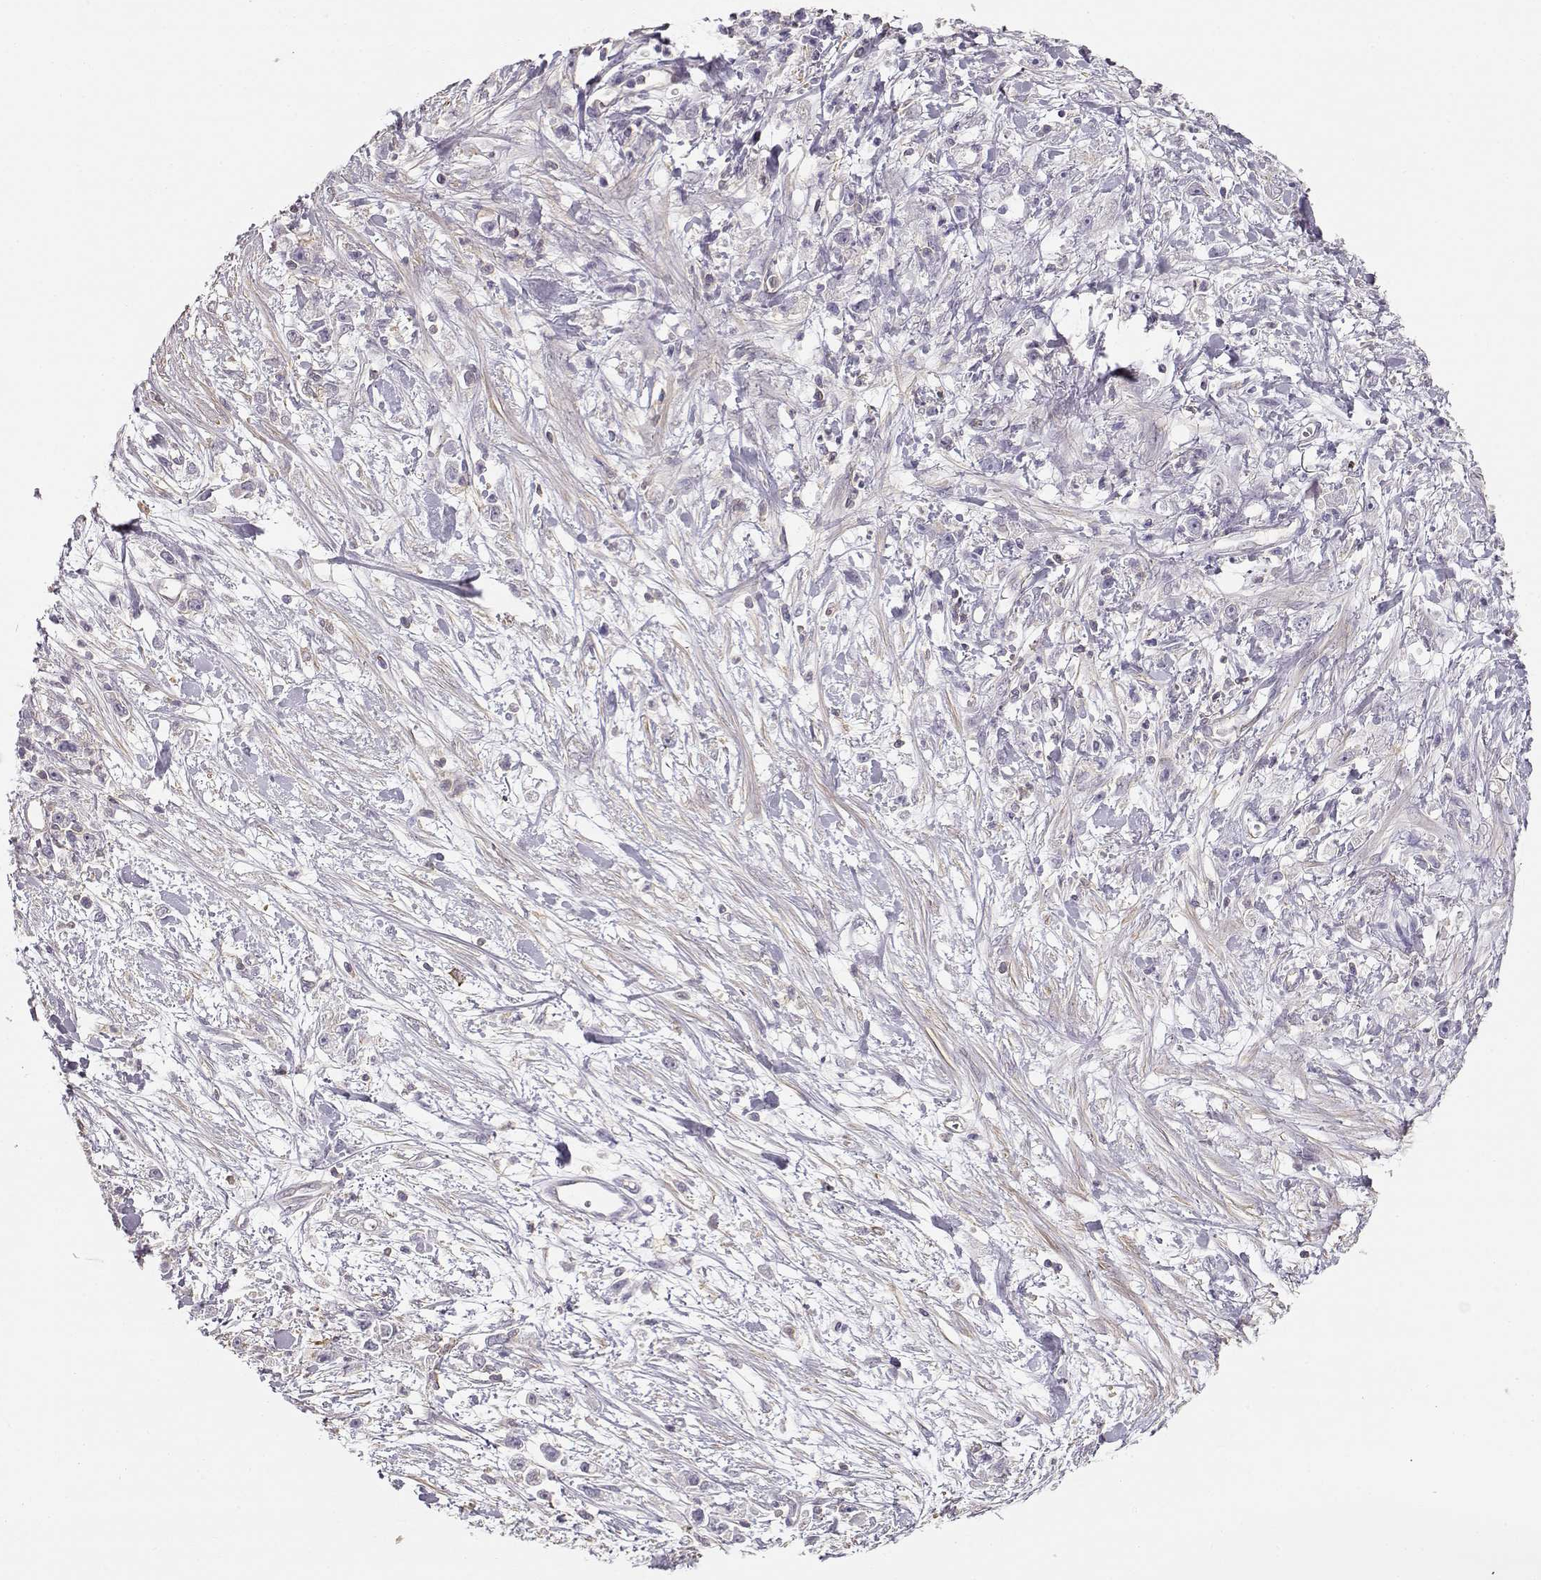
{"staining": {"intensity": "negative", "quantity": "none", "location": "none"}, "tissue": "stomach cancer", "cell_type": "Tumor cells", "image_type": "cancer", "snomed": [{"axis": "morphology", "description": "Adenocarcinoma, NOS"}, {"axis": "topography", "description": "Stomach"}], "caption": "Immunohistochemical staining of human stomach adenocarcinoma shows no significant positivity in tumor cells.", "gene": "DAPL1", "patient": {"sex": "female", "age": 59}}